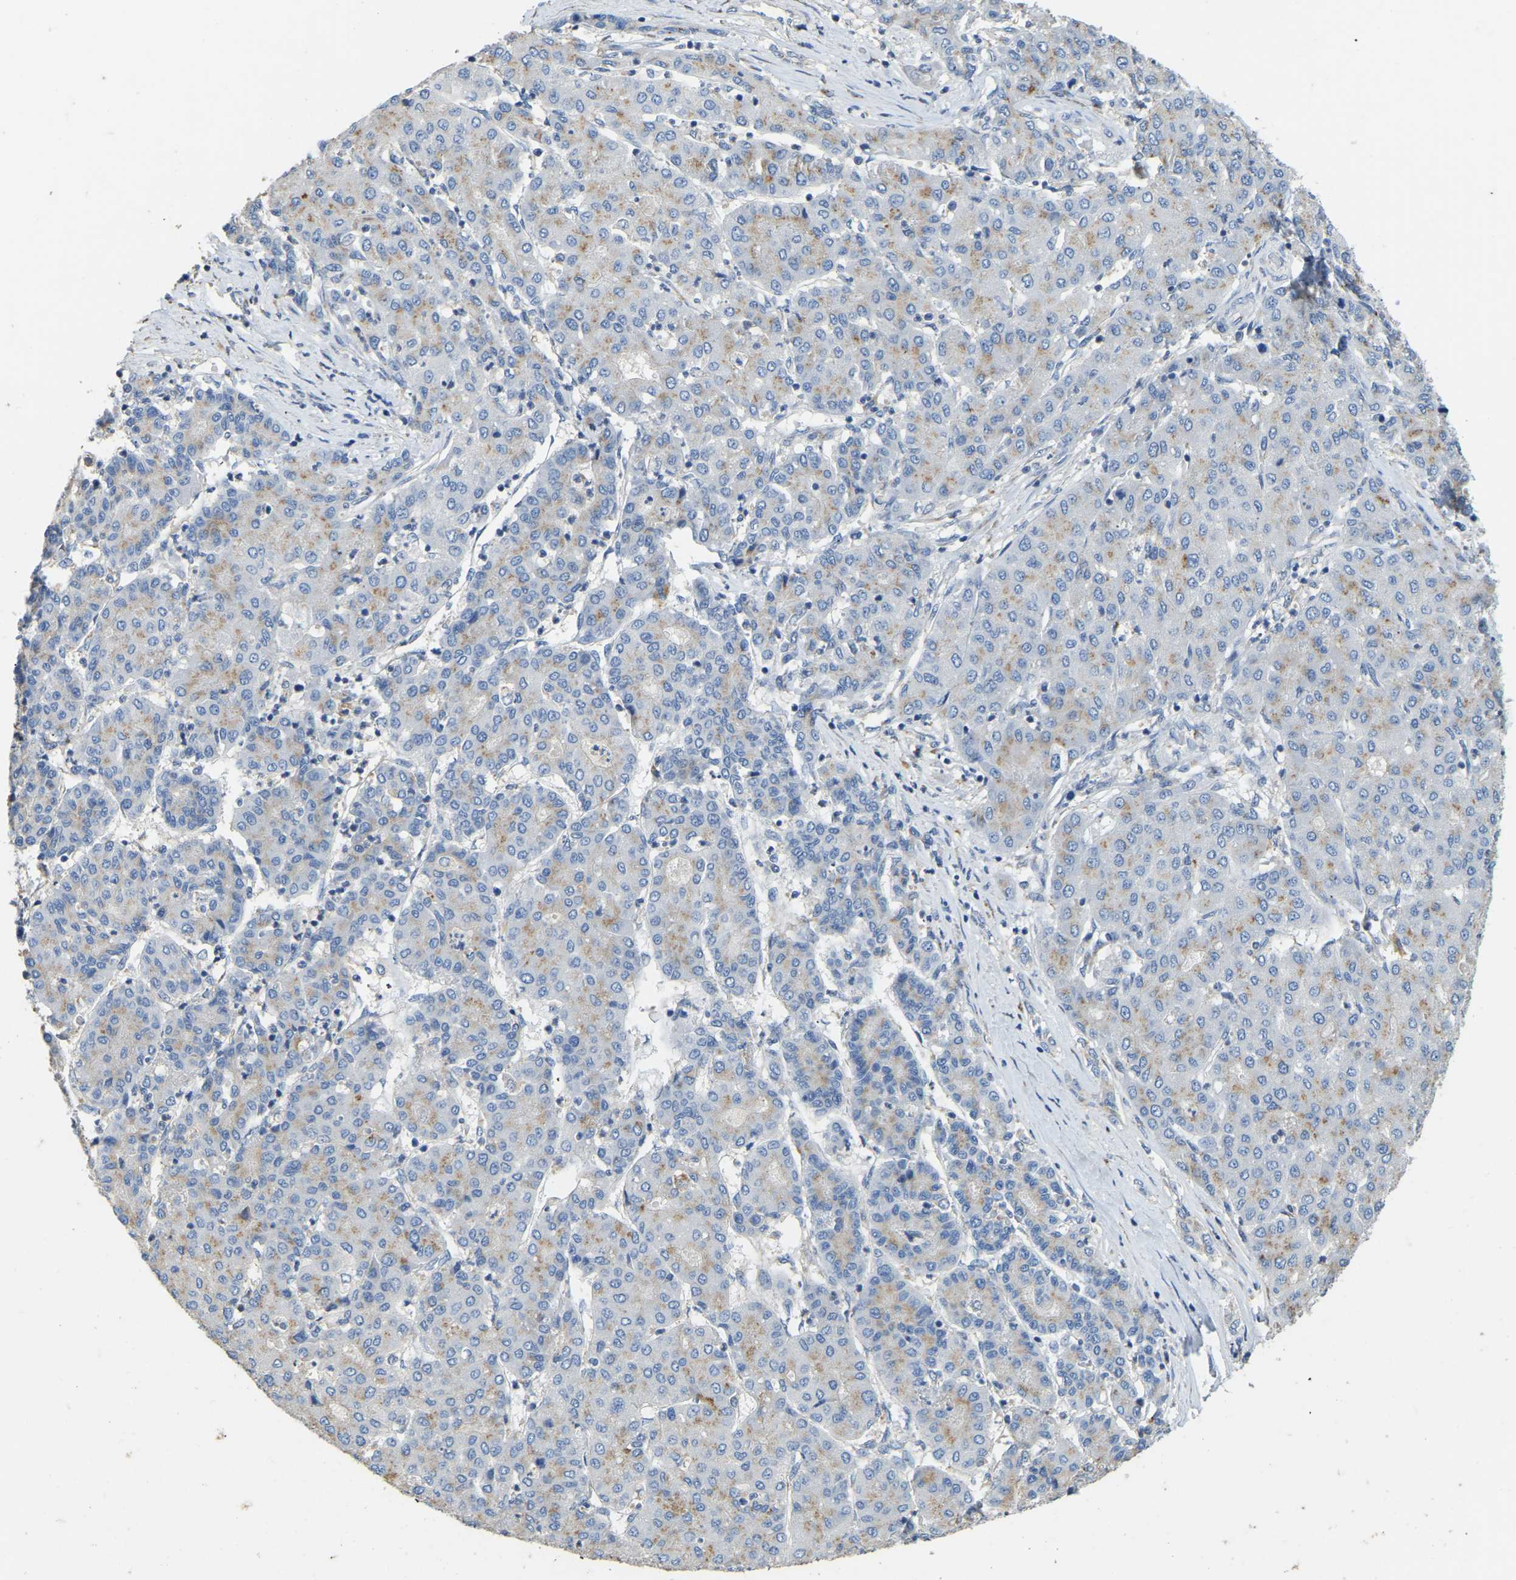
{"staining": {"intensity": "weak", "quantity": "25%-75%", "location": "cytoplasmic/membranous"}, "tissue": "liver cancer", "cell_type": "Tumor cells", "image_type": "cancer", "snomed": [{"axis": "morphology", "description": "Carcinoma, Hepatocellular, NOS"}, {"axis": "topography", "description": "Liver"}], "caption": "Immunohistochemistry (IHC) histopathology image of liver cancer stained for a protein (brown), which exhibits low levels of weak cytoplasmic/membranous staining in about 25%-75% of tumor cells.", "gene": "FAM174A", "patient": {"sex": "male", "age": 65}}